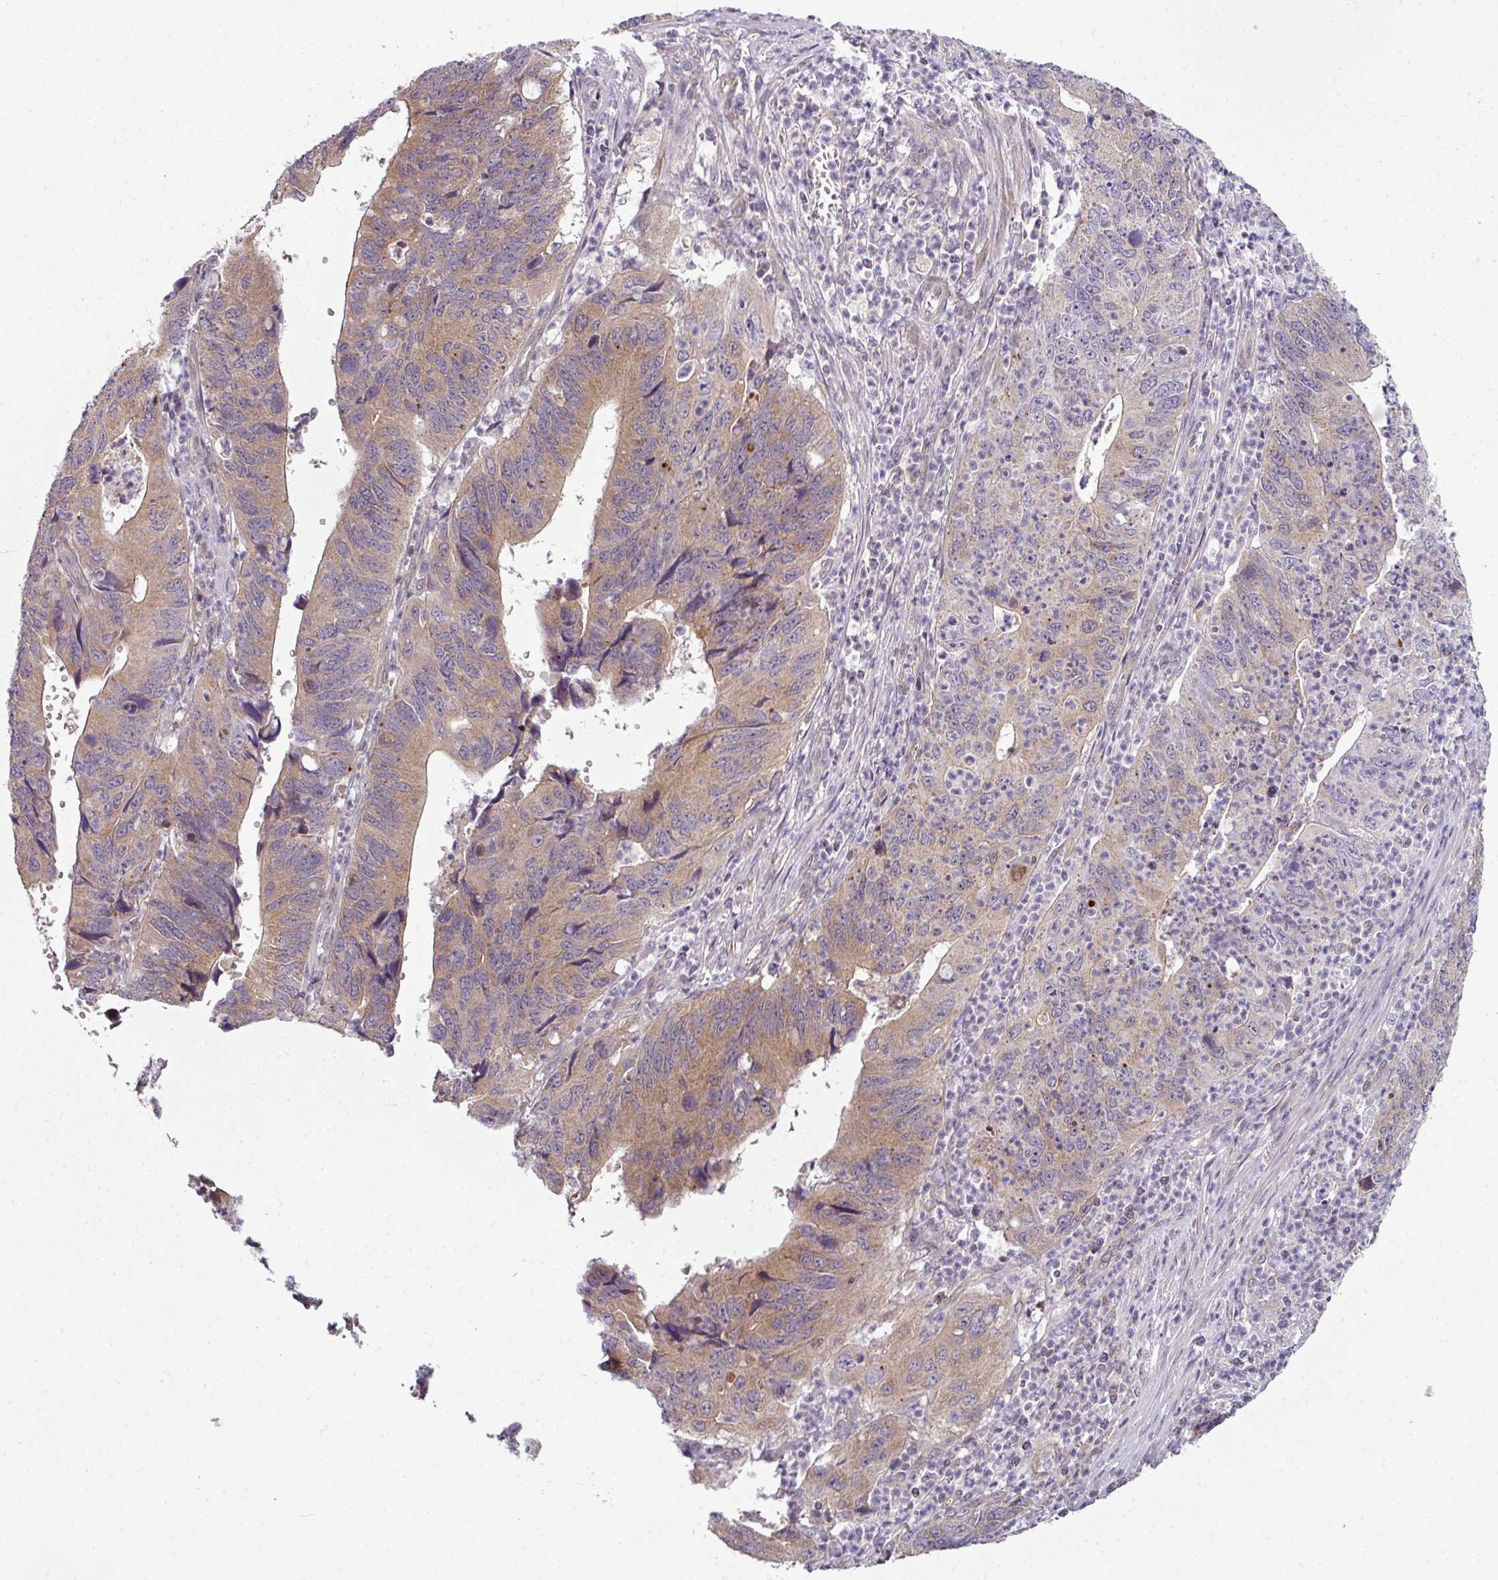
{"staining": {"intensity": "weak", "quantity": ">75%", "location": "cytoplasmic/membranous"}, "tissue": "stomach cancer", "cell_type": "Tumor cells", "image_type": "cancer", "snomed": [{"axis": "morphology", "description": "Adenocarcinoma, NOS"}, {"axis": "topography", "description": "Stomach"}], "caption": "Immunohistochemical staining of human stomach cancer displays low levels of weak cytoplasmic/membranous staining in about >75% of tumor cells.", "gene": "DERPC", "patient": {"sex": "male", "age": 59}}